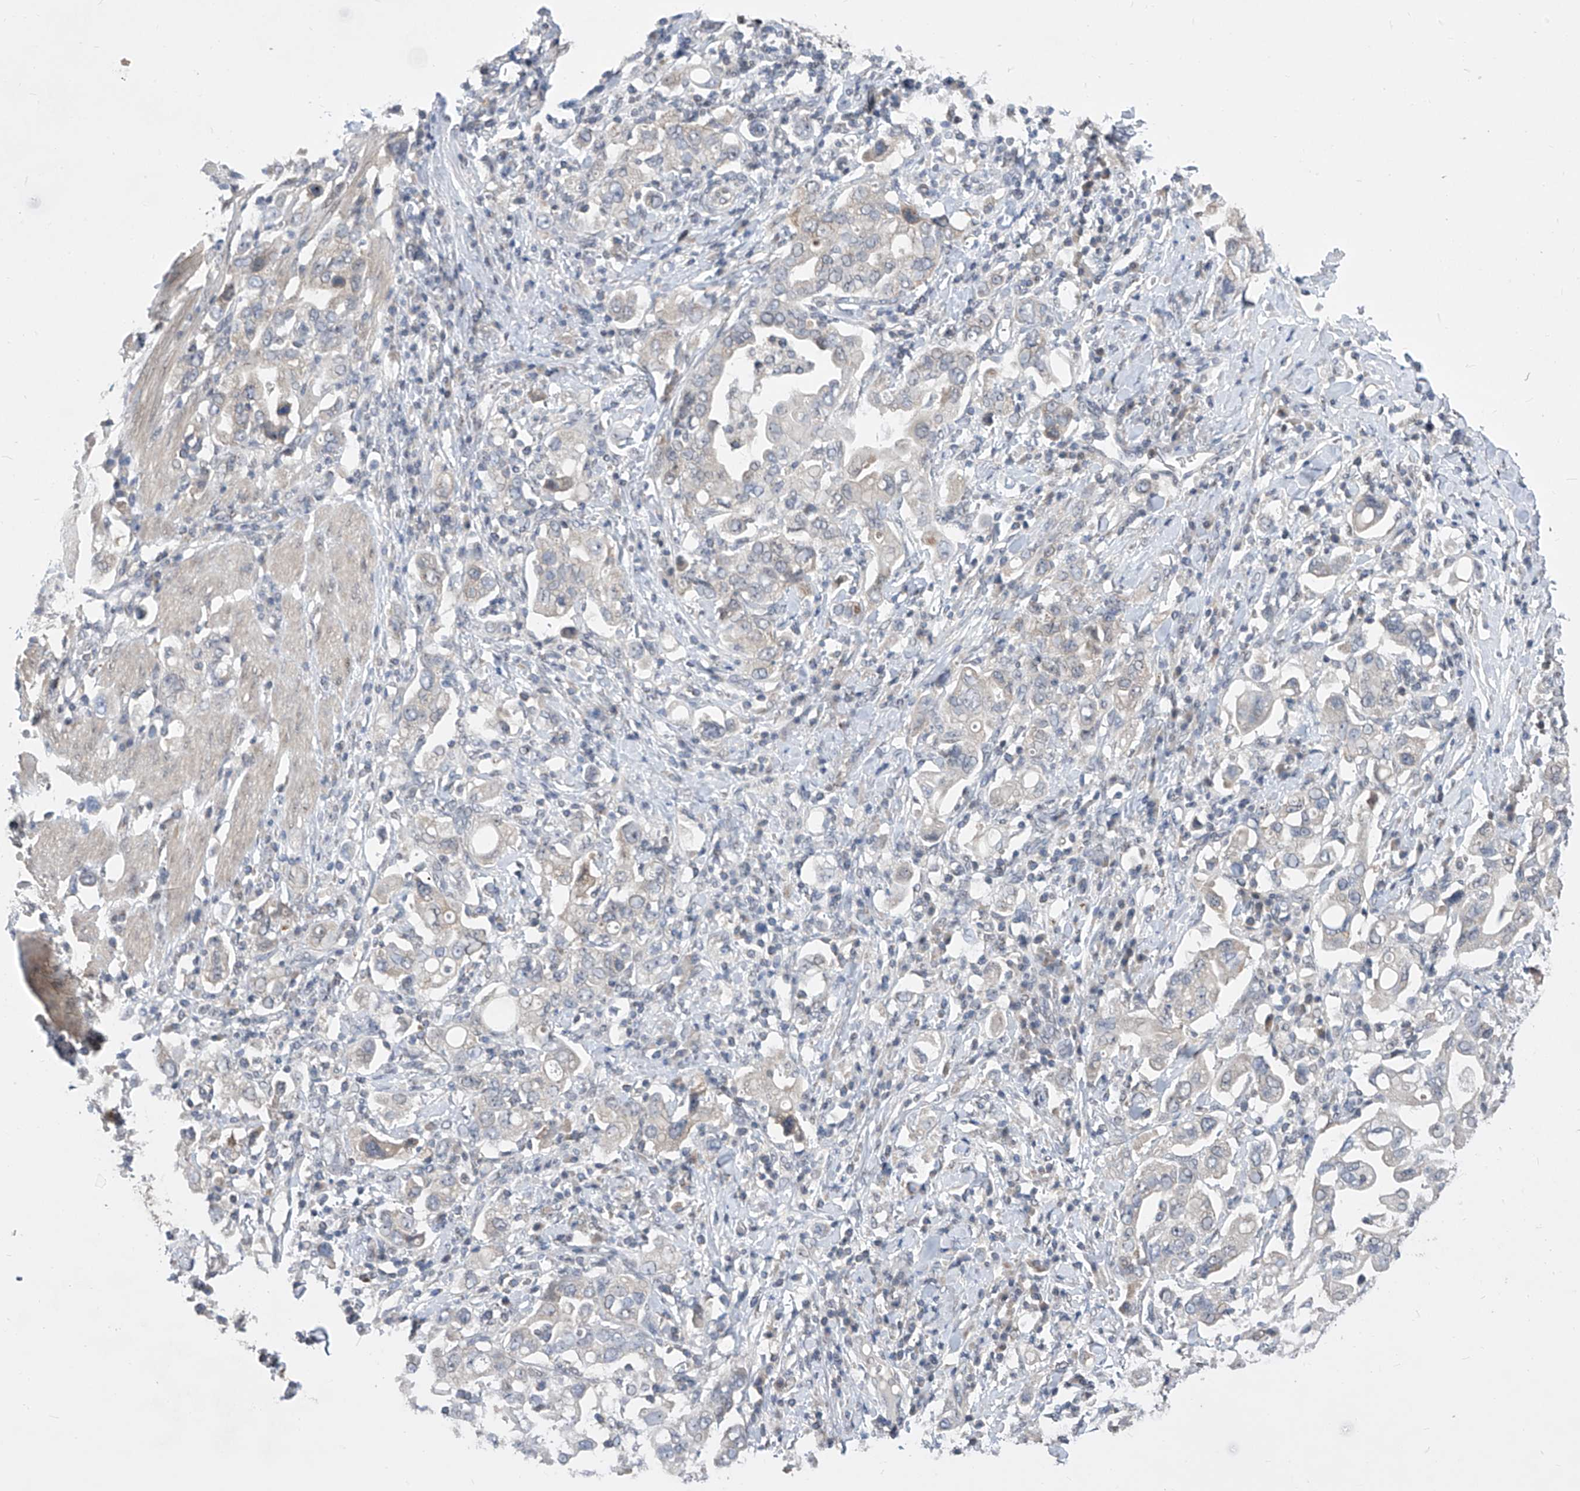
{"staining": {"intensity": "weak", "quantity": "<25%", "location": "cytoplasmic/membranous"}, "tissue": "stomach cancer", "cell_type": "Tumor cells", "image_type": "cancer", "snomed": [{"axis": "morphology", "description": "Adenocarcinoma, NOS"}, {"axis": "topography", "description": "Stomach, upper"}], "caption": "High magnification brightfield microscopy of stomach cancer (adenocarcinoma) stained with DAB (brown) and counterstained with hematoxylin (blue): tumor cells show no significant positivity.", "gene": "CETN2", "patient": {"sex": "male", "age": 62}}